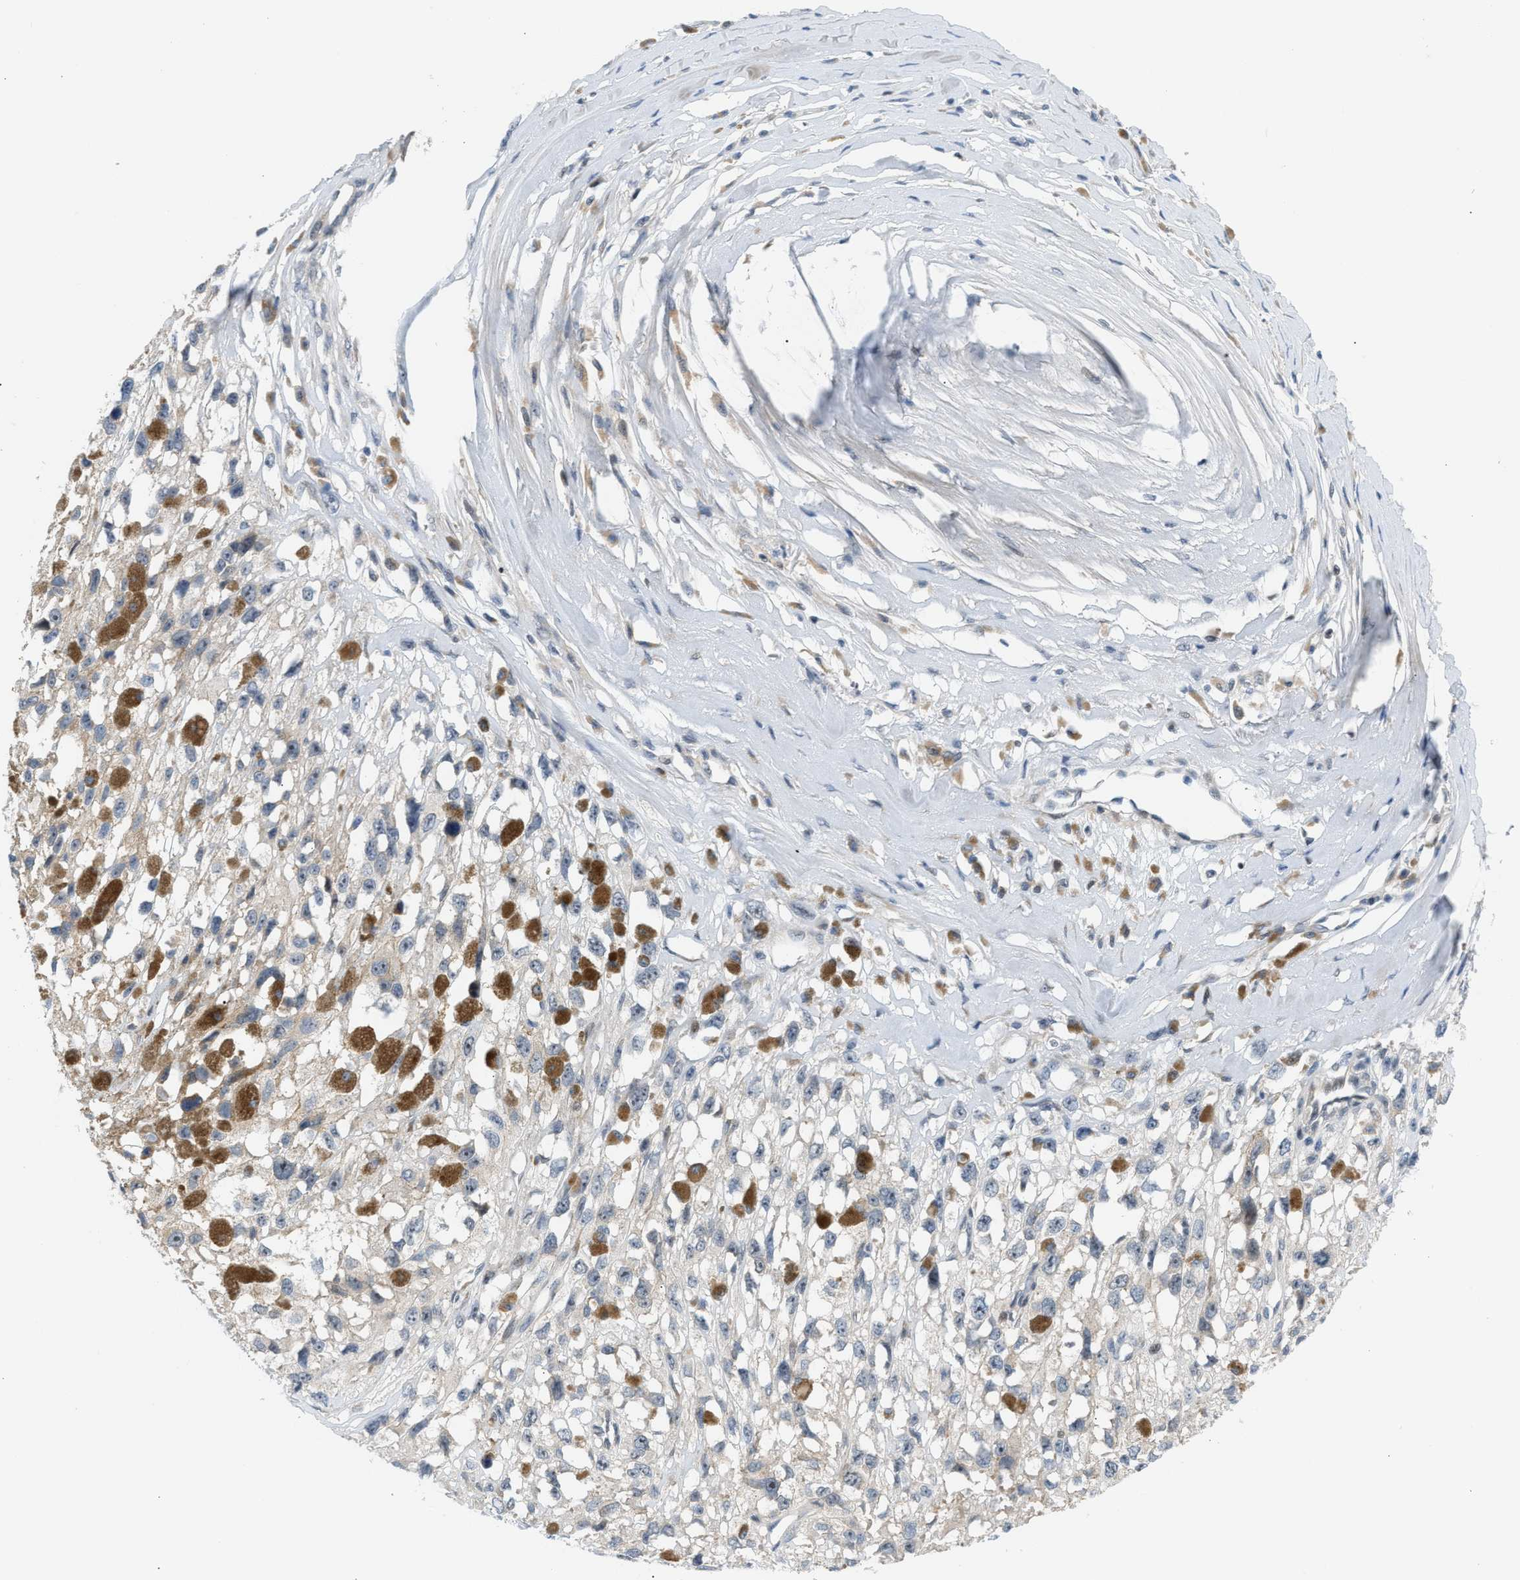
{"staining": {"intensity": "weak", "quantity": "<25%", "location": "cytoplasmic/membranous,nuclear"}, "tissue": "melanoma", "cell_type": "Tumor cells", "image_type": "cancer", "snomed": [{"axis": "morphology", "description": "Malignant melanoma, Metastatic site"}, {"axis": "topography", "description": "Lymph node"}], "caption": "Image shows no protein positivity in tumor cells of malignant melanoma (metastatic site) tissue. (IHC, brightfield microscopy, high magnification).", "gene": "NPS", "patient": {"sex": "male", "age": 59}}